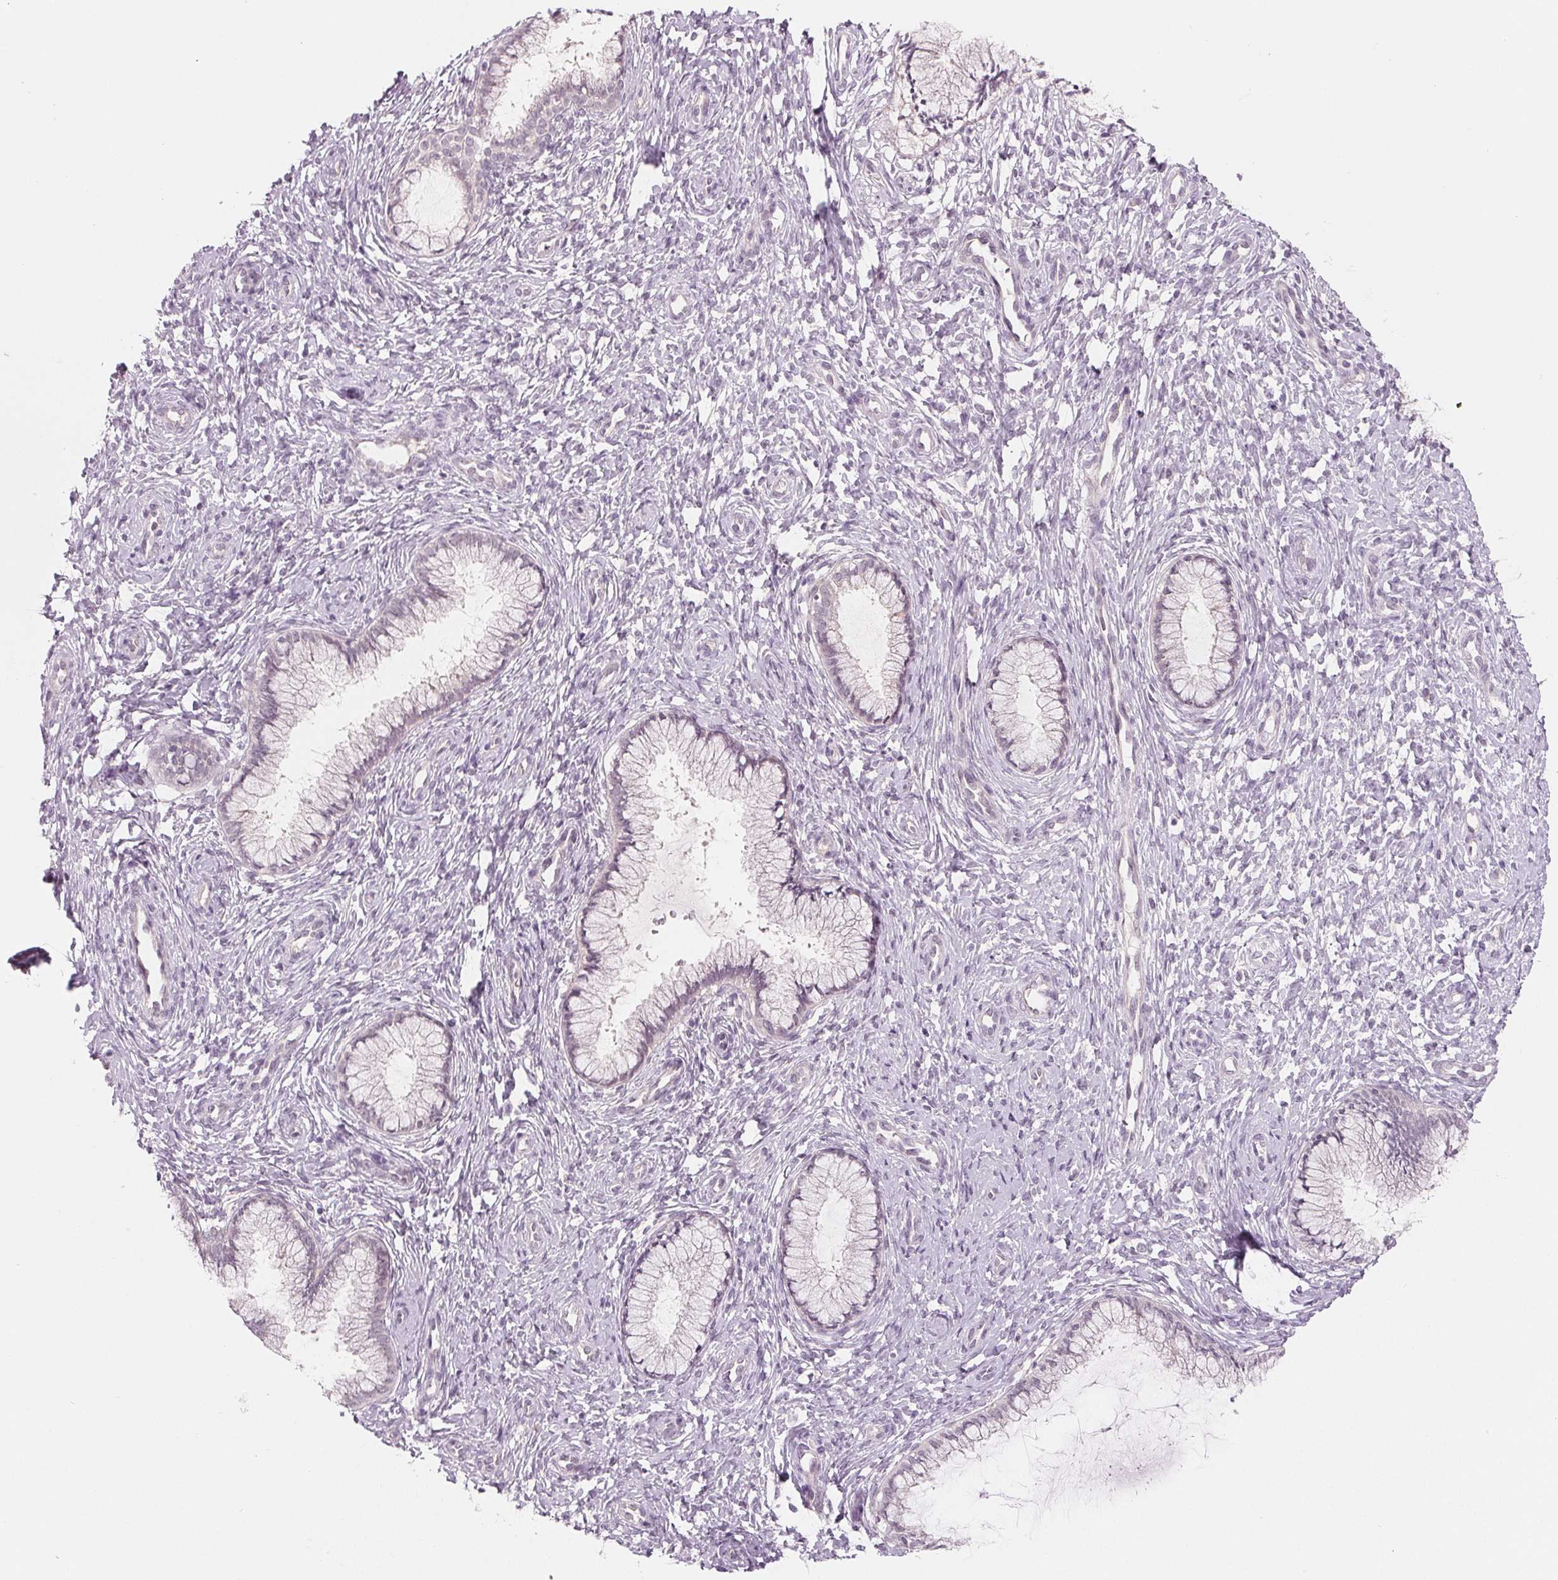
{"staining": {"intensity": "negative", "quantity": "none", "location": "none"}, "tissue": "cervix", "cell_type": "Glandular cells", "image_type": "normal", "snomed": [{"axis": "morphology", "description": "Normal tissue, NOS"}, {"axis": "topography", "description": "Cervix"}], "caption": "DAB immunohistochemical staining of normal cervix demonstrates no significant positivity in glandular cells. (IHC, brightfield microscopy, high magnification).", "gene": "CFC1B", "patient": {"sex": "female", "age": 37}}